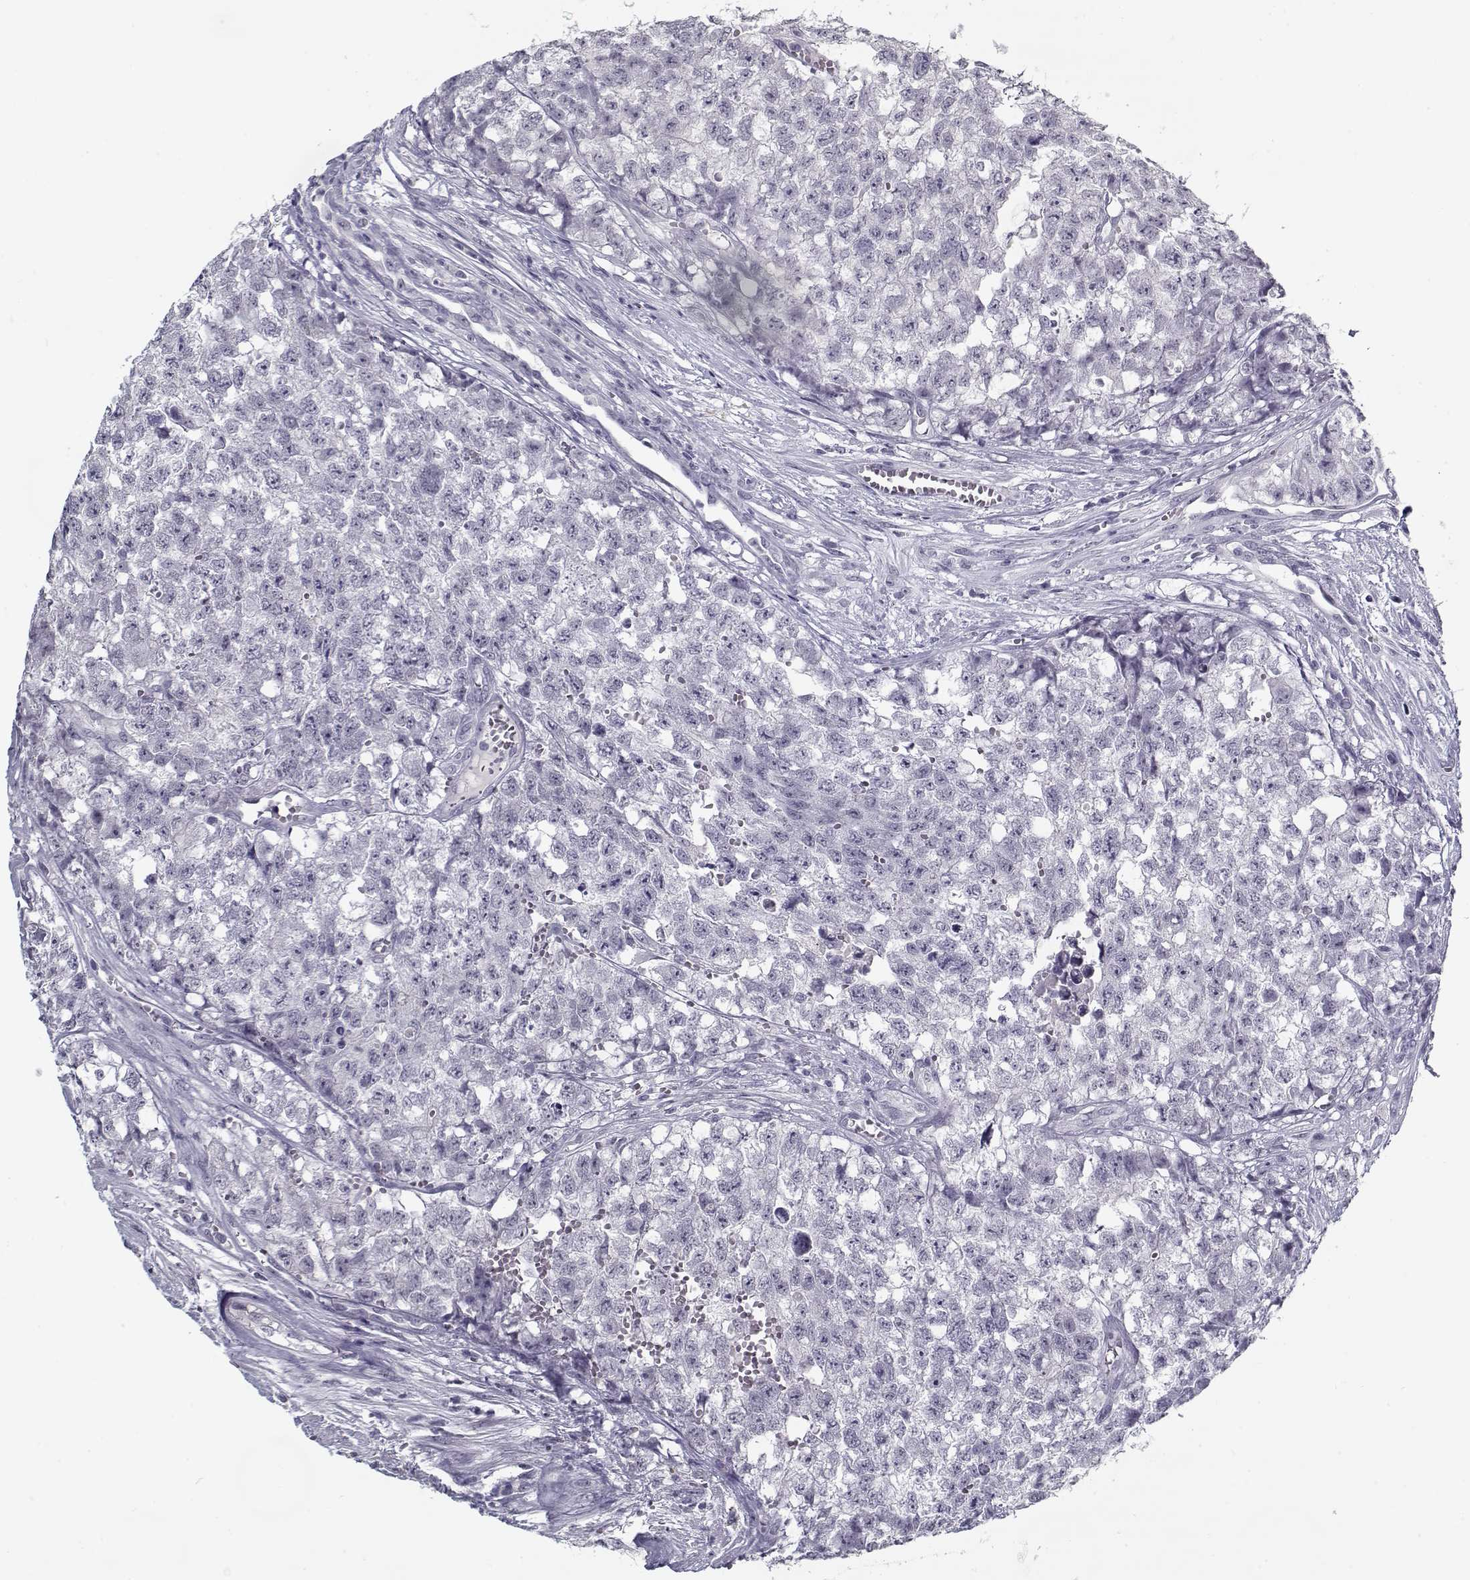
{"staining": {"intensity": "negative", "quantity": "none", "location": "none"}, "tissue": "testis cancer", "cell_type": "Tumor cells", "image_type": "cancer", "snomed": [{"axis": "morphology", "description": "Seminoma, NOS"}, {"axis": "morphology", "description": "Carcinoma, Embryonal, NOS"}, {"axis": "topography", "description": "Testis"}], "caption": "There is no significant staining in tumor cells of seminoma (testis). Brightfield microscopy of immunohistochemistry (IHC) stained with DAB (brown) and hematoxylin (blue), captured at high magnification.", "gene": "RNF32", "patient": {"sex": "male", "age": 22}}